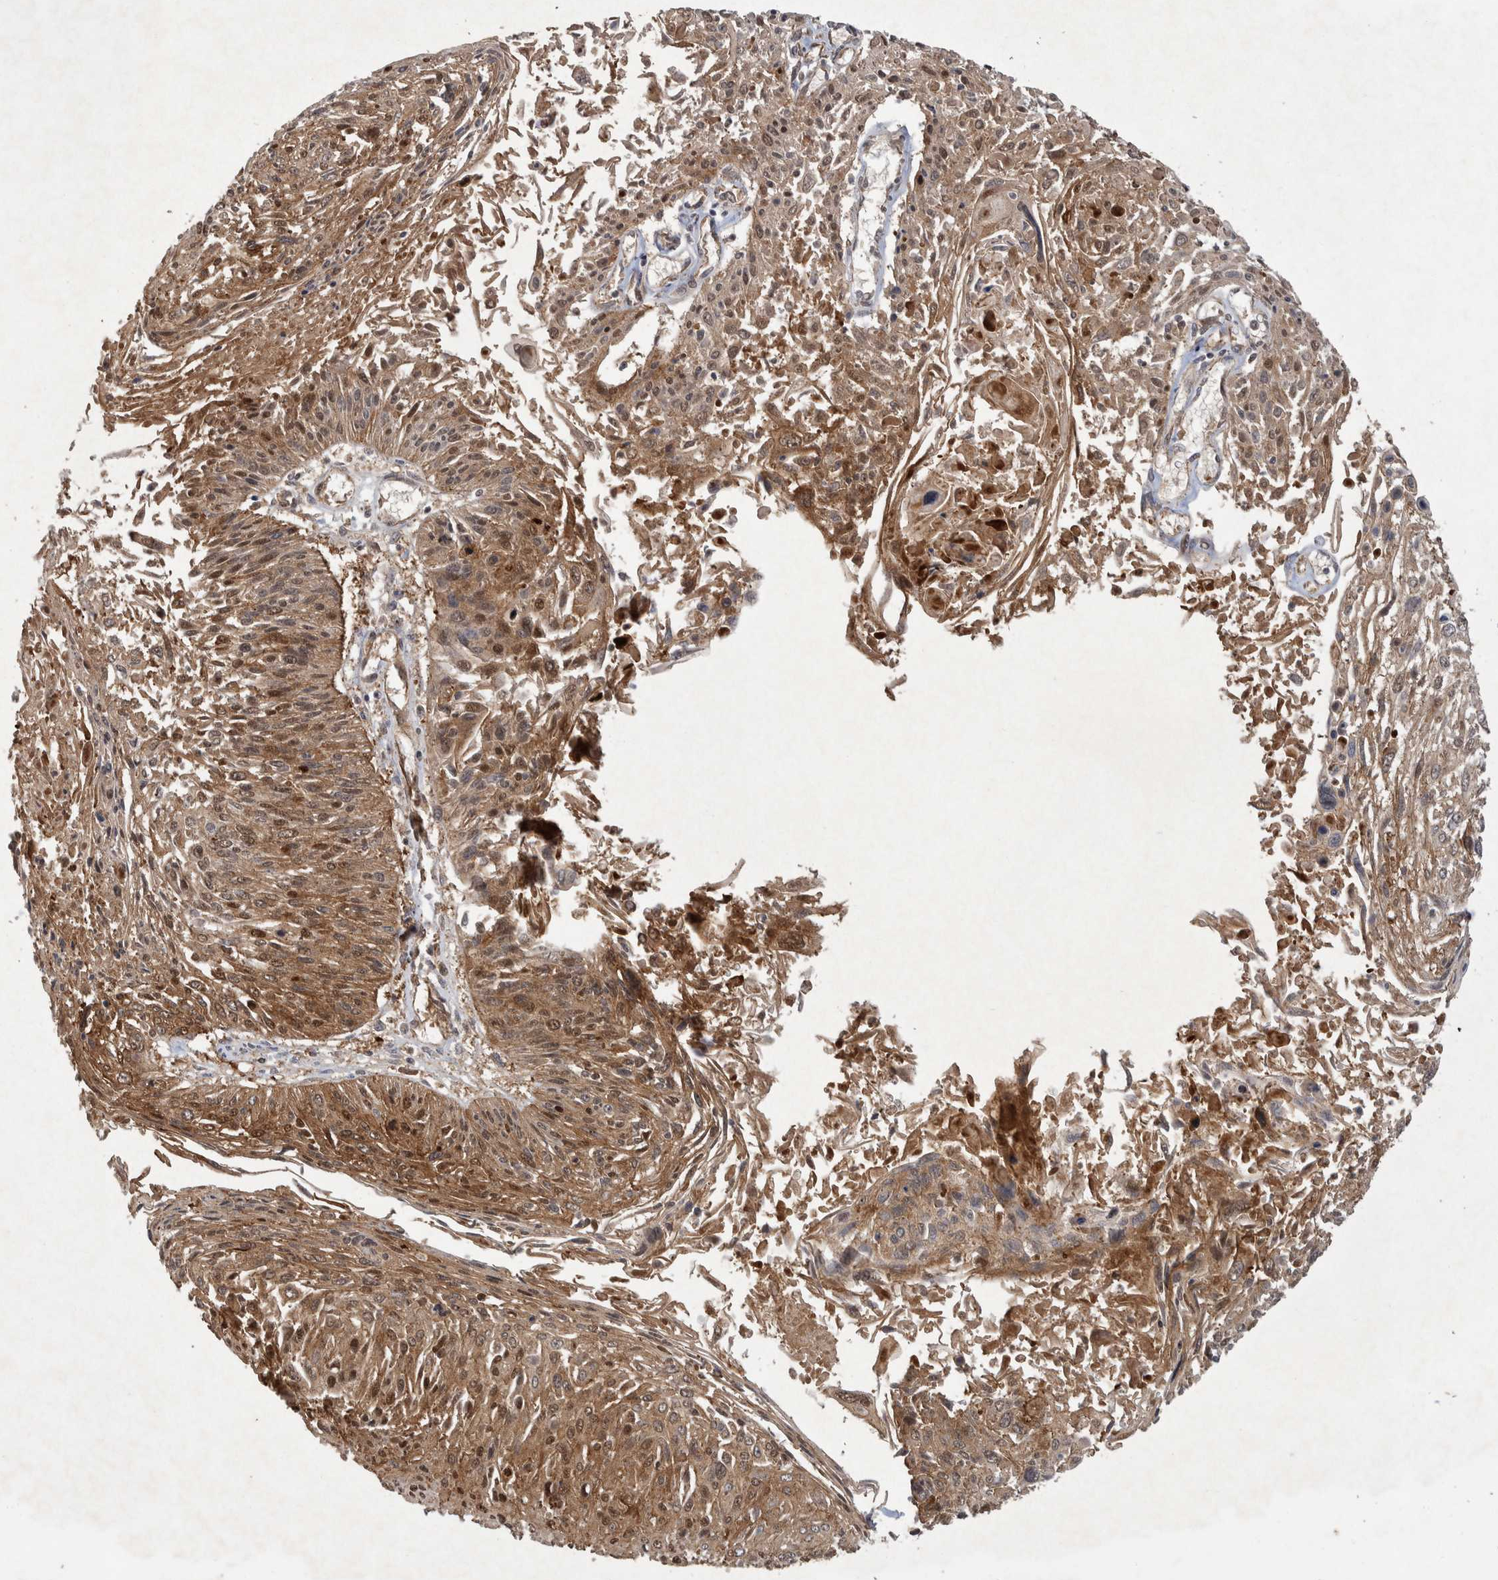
{"staining": {"intensity": "moderate", "quantity": ">75%", "location": "cytoplasmic/membranous,nuclear"}, "tissue": "cervical cancer", "cell_type": "Tumor cells", "image_type": "cancer", "snomed": [{"axis": "morphology", "description": "Squamous cell carcinoma, NOS"}, {"axis": "topography", "description": "Cervix"}], "caption": "Immunohistochemical staining of human squamous cell carcinoma (cervical) demonstrates medium levels of moderate cytoplasmic/membranous and nuclear staining in about >75% of tumor cells. (DAB (3,3'-diaminobenzidine) IHC with brightfield microscopy, high magnification).", "gene": "TRIM16", "patient": {"sex": "female", "age": 51}}